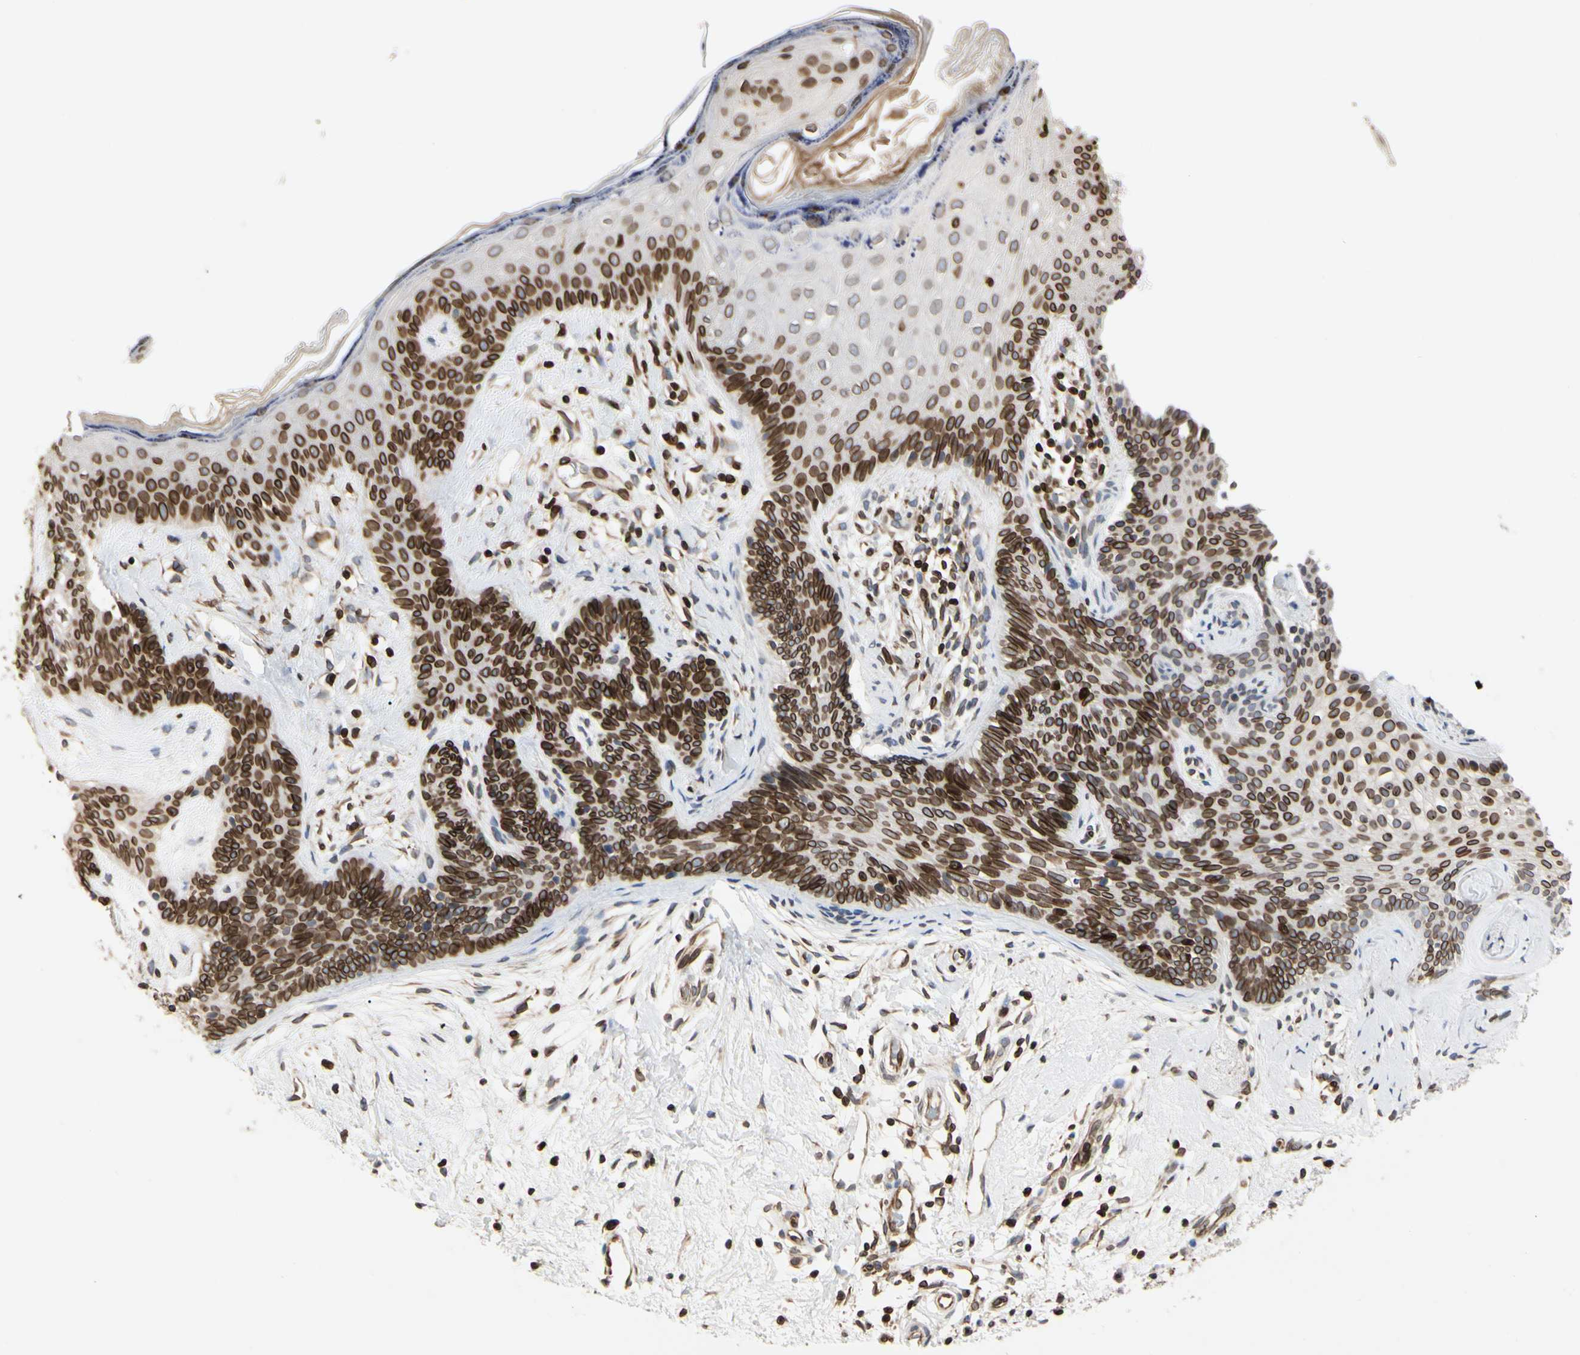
{"staining": {"intensity": "strong", "quantity": ">75%", "location": "cytoplasmic/membranous,nuclear"}, "tissue": "skin cancer", "cell_type": "Tumor cells", "image_type": "cancer", "snomed": [{"axis": "morphology", "description": "Developmental malformation"}, {"axis": "morphology", "description": "Basal cell carcinoma"}, {"axis": "topography", "description": "Skin"}], "caption": "Skin cancer stained for a protein (brown) shows strong cytoplasmic/membranous and nuclear positive positivity in about >75% of tumor cells.", "gene": "TMPO", "patient": {"sex": "female", "age": 62}}